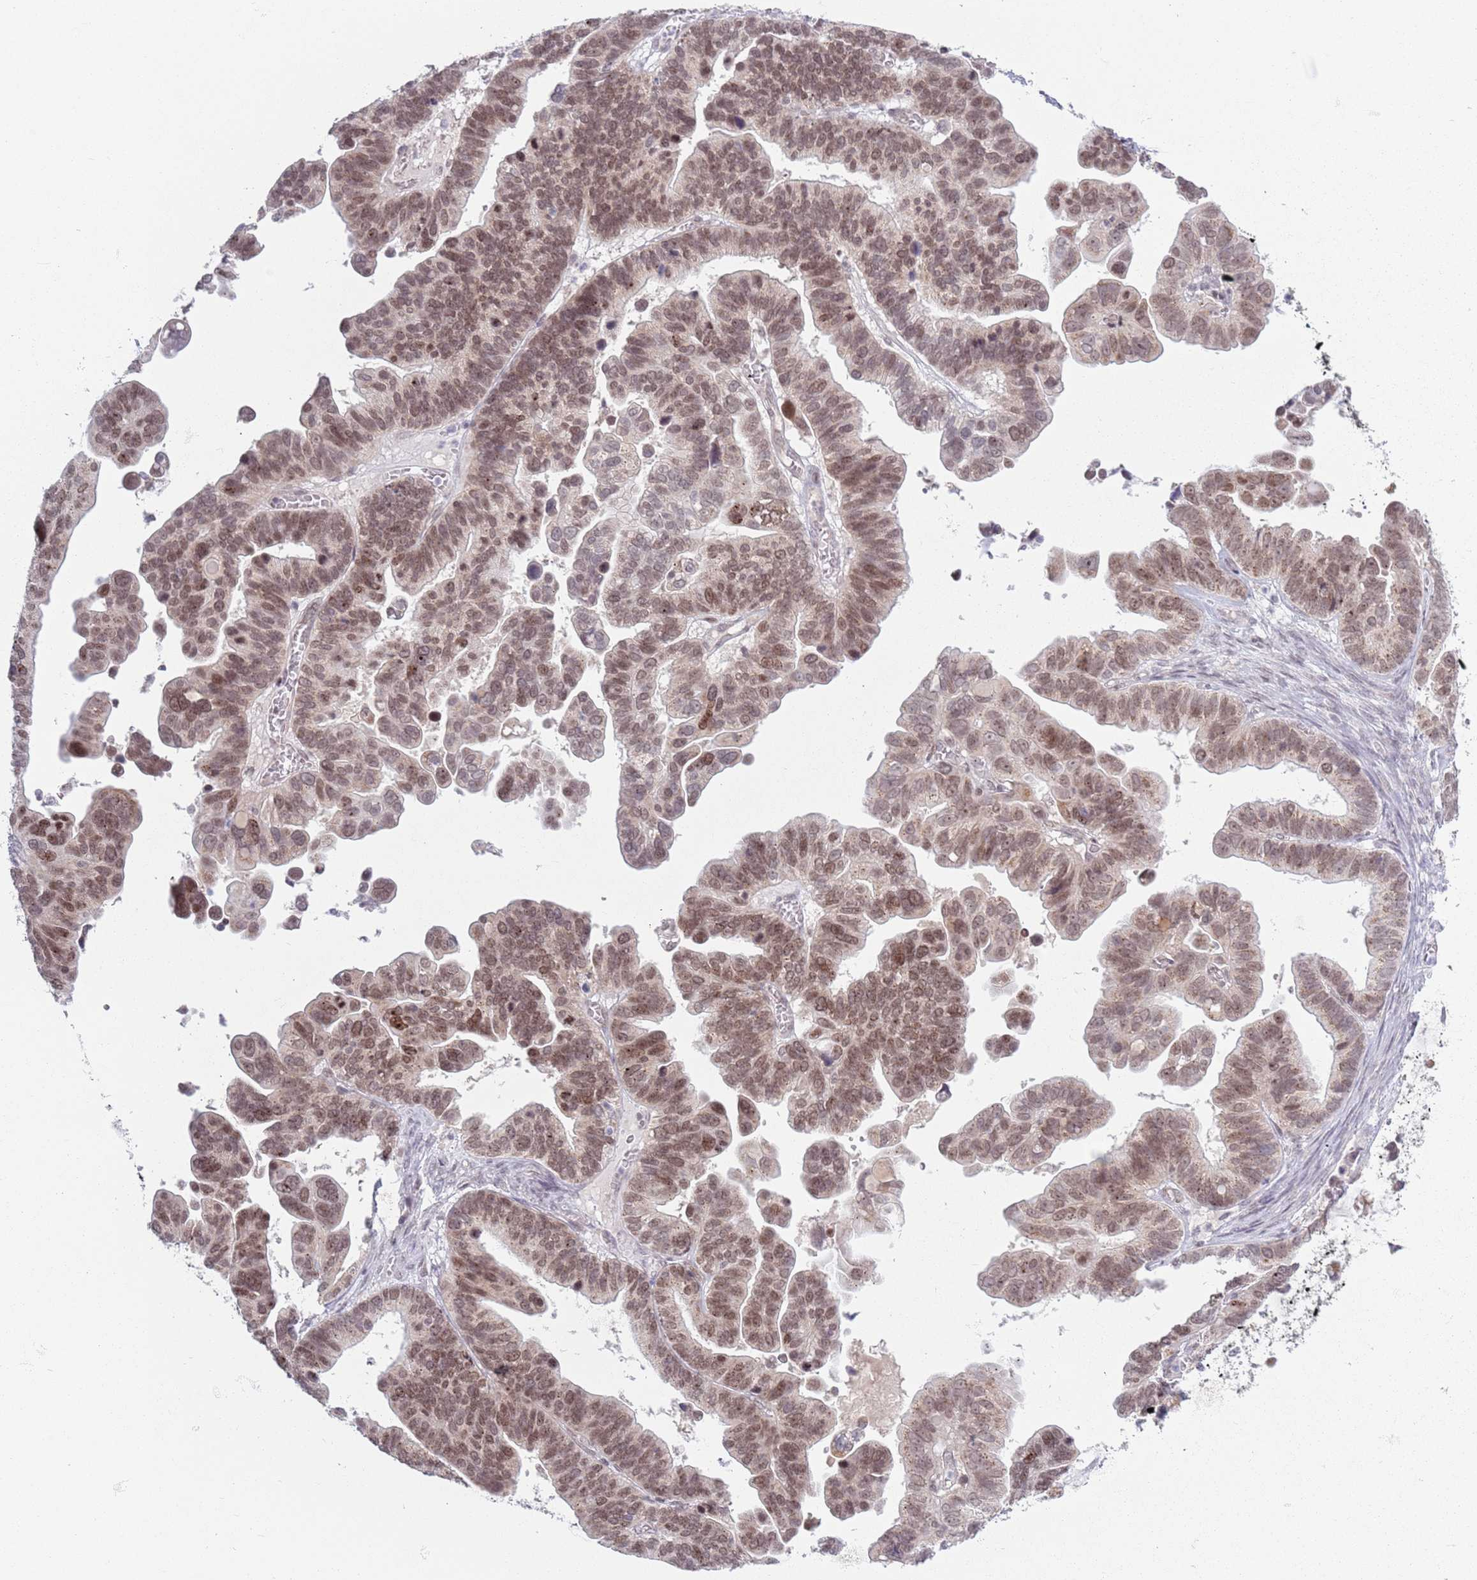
{"staining": {"intensity": "moderate", "quantity": ">75%", "location": "nuclear"}, "tissue": "ovarian cancer", "cell_type": "Tumor cells", "image_type": "cancer", "snomed": [{"axis": "morphology", "description": "Cystadenocarcinoma, serous, NOS"}, {"axis": "topography", "description": "Ovary"}], "caption": "A histopathology image of ovarian cancer (serous cystadenocarcinoma) stained for a protein reveals moderate nuclear brown staining in tumor cells. Using DAB (brown) and hematoxylin (blue) stains, captured at high magnification using brightfield microscopy.", "gene": "MRPL34", "patient": {"sex": "female", "age": 56}}